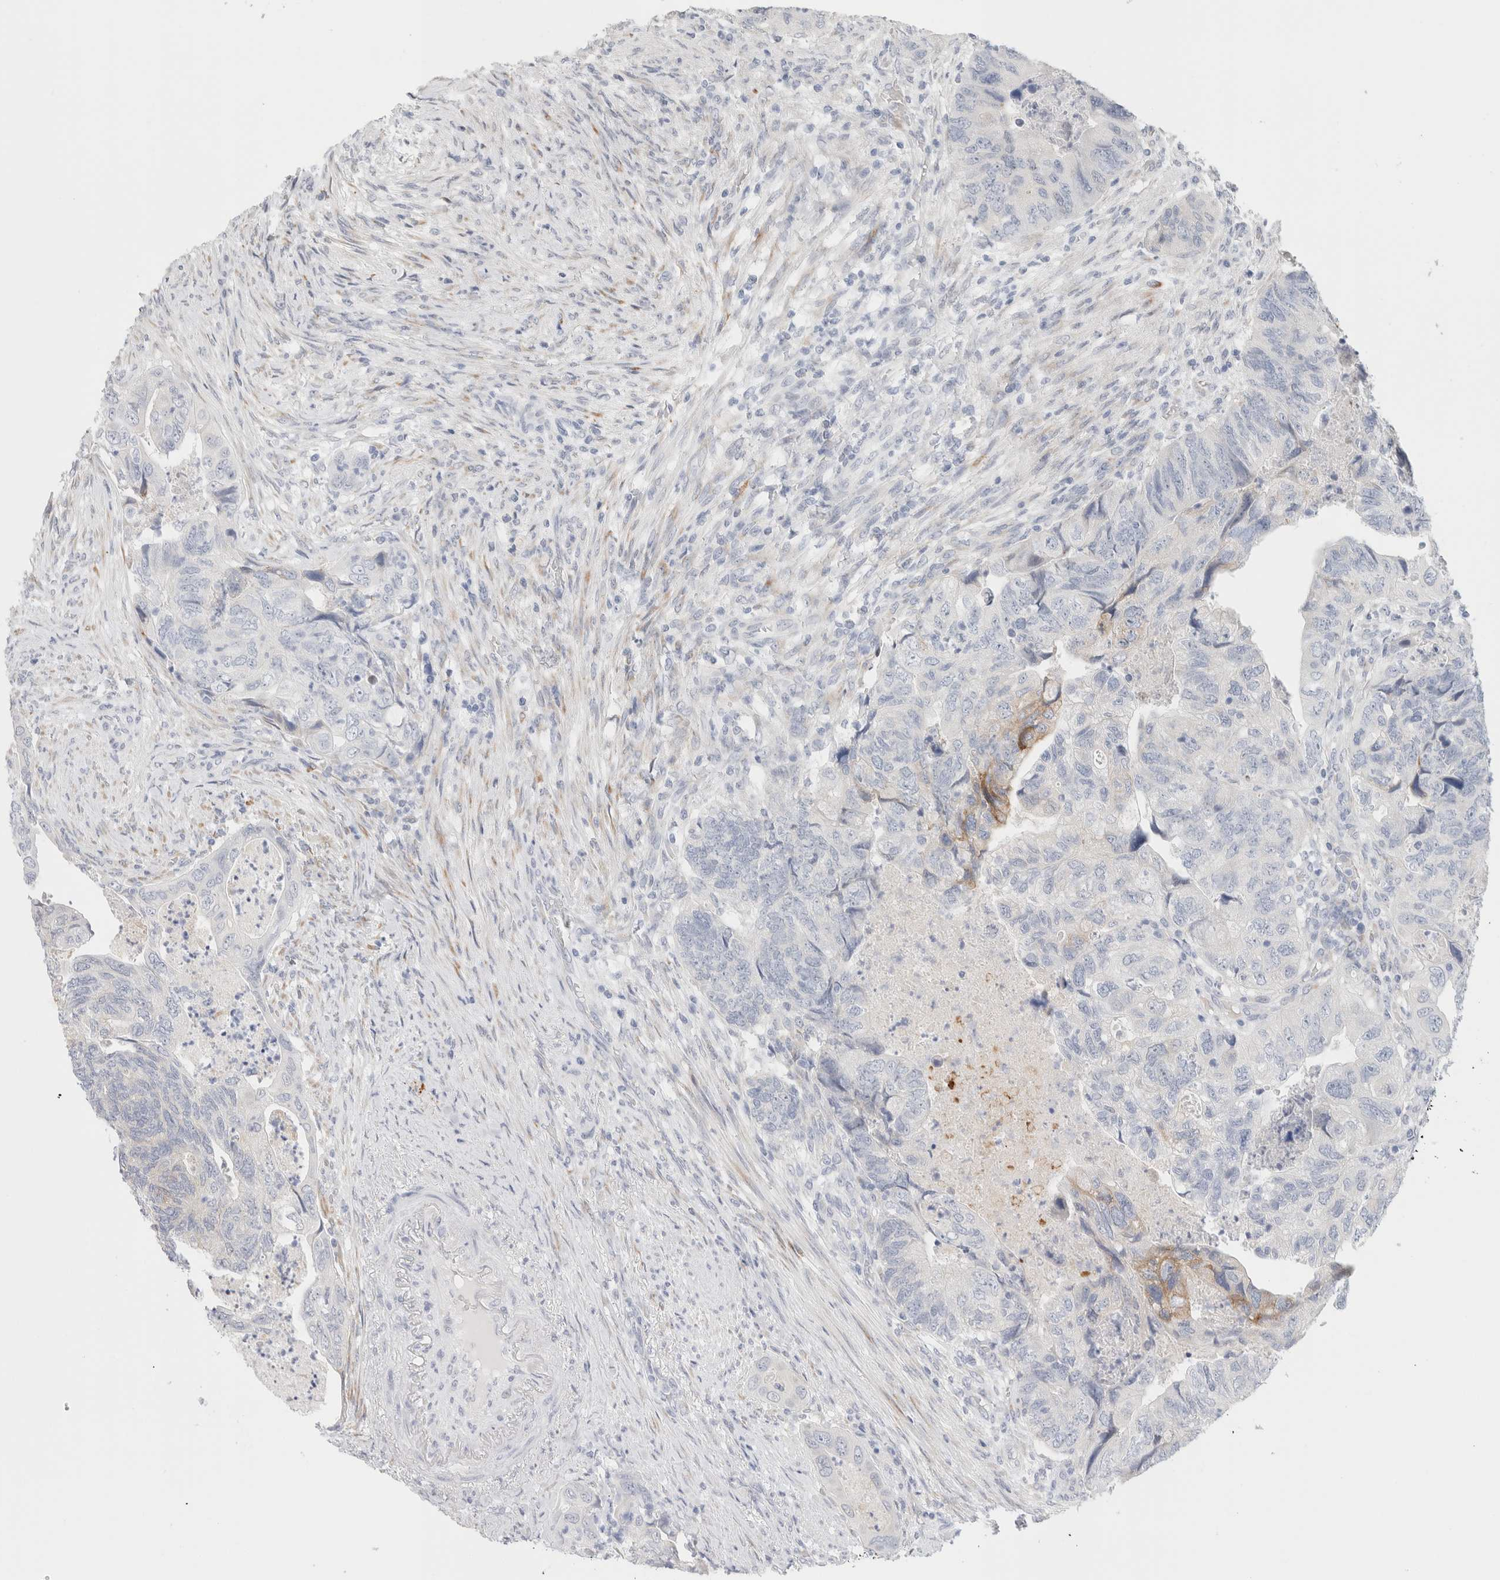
{"staining": {"intensity": "moderate", "quantity": "<25%", "location": "cytoplasmic/membranous"}, "tissue": "colorectal cancer", "cell_type": "Tumor cells", "image_type": "cancer", "snomed": [{"axis": "morphology", "description": "Adenocarcinoma, NOS"}, {"axis": "topography", "description": "Rectum"}], "caption": "Immunohistochemistry of human colorectal adenocarcinoma exhibits low levels of moderate cytoplasmic/membranous positivity in about <25% of tumor cells. (Stains: DAB (3,3'-diaminobenzidine) in brown, nuclei in blue, Microscopy: brightfield microscopy at high magnification).", "gene": "RTN4", "patient": {"sex": "male", "age": 63}}